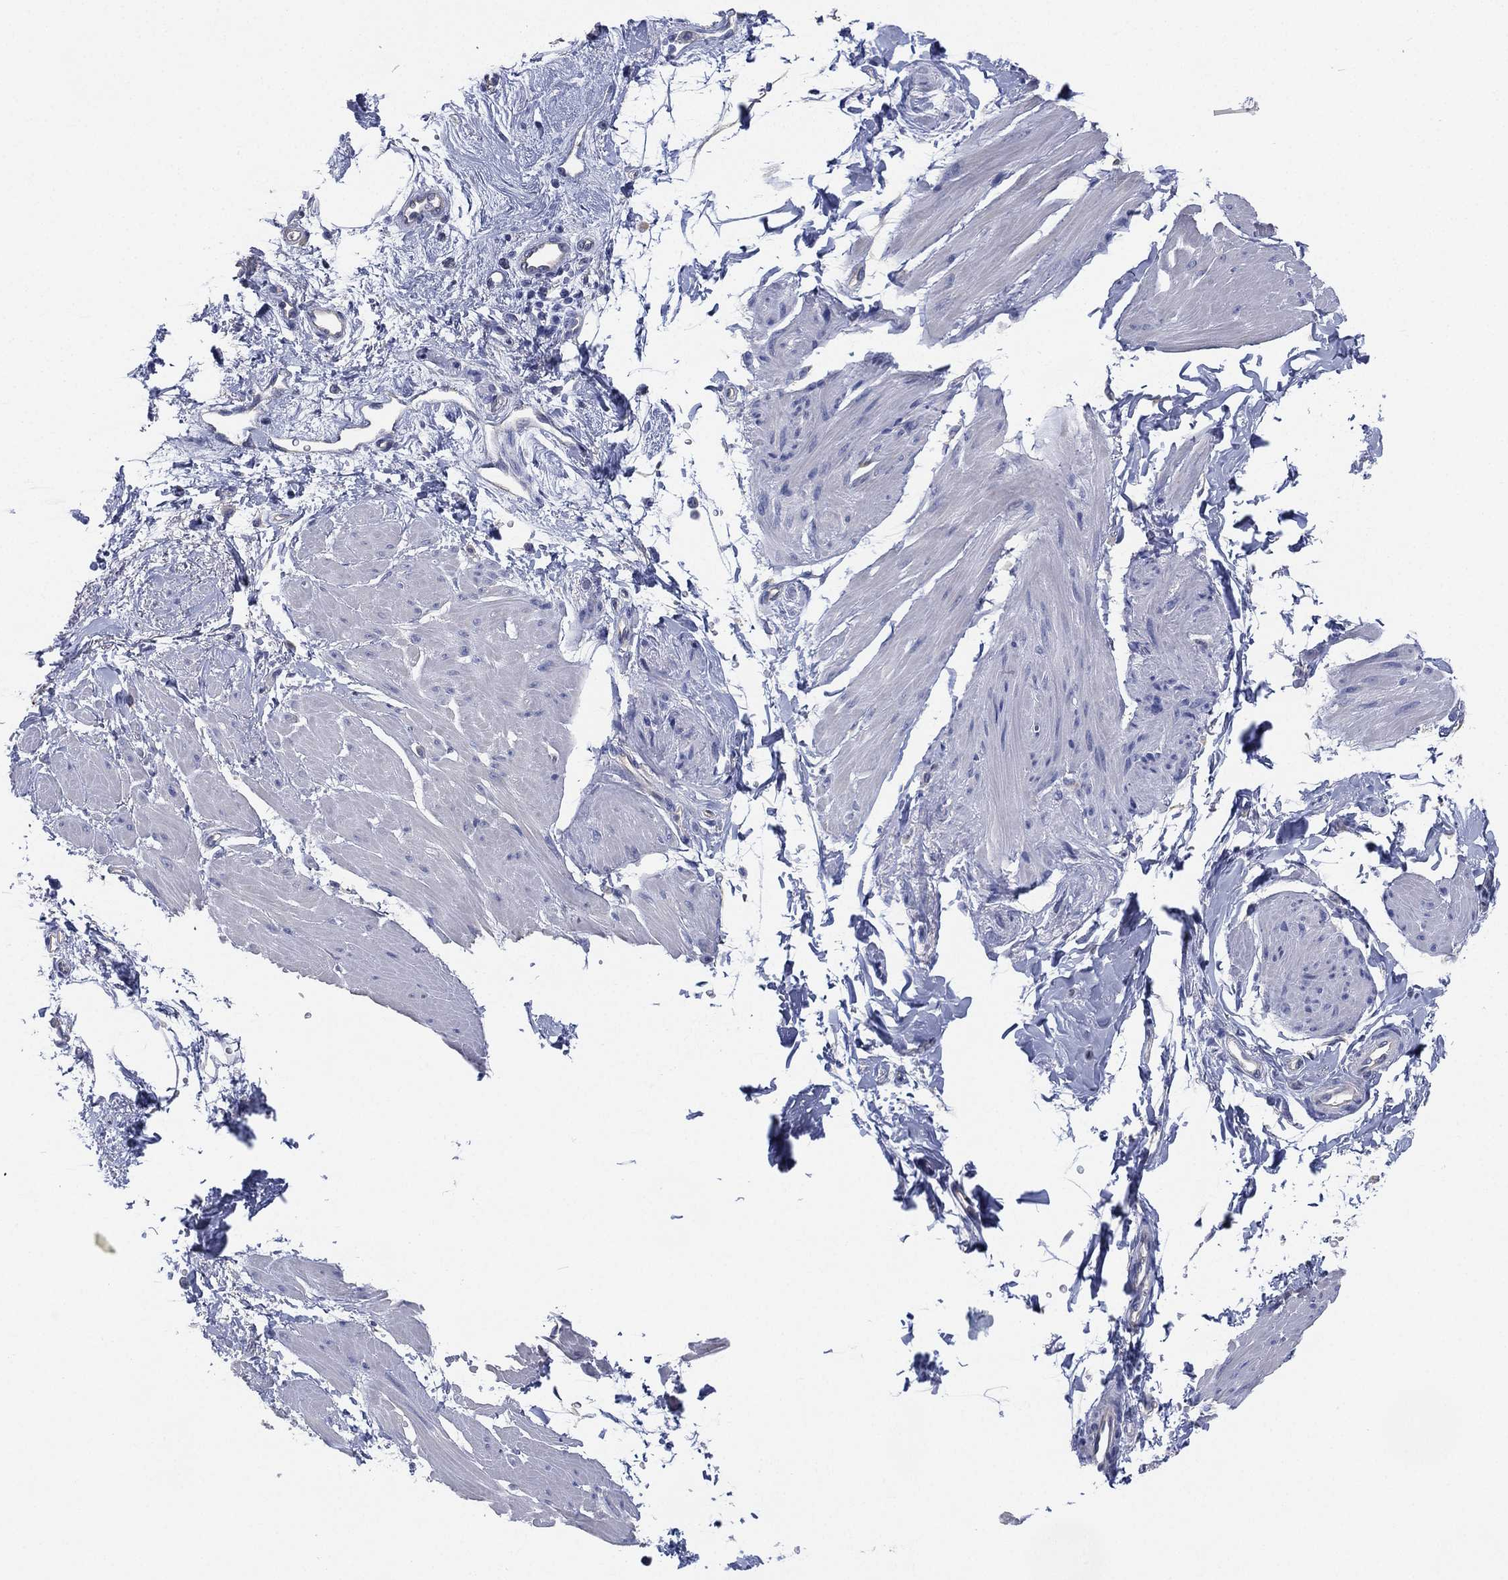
{"staining": {"intensity": "negative", "quantity": "none", "location": "none"}, "tissue": "smooth muscle", "cell_type": "Smooth muscle cells", "image_type": "normal", "snomed": [{"axis": "morphology", "description": "Normal tissue, NOS"}, {"axis": "topography", "description": "Adipose tissue"}, {"axis": "topography", "description": "Smooth muscle"}, {"axis": "topography", "description": "Peripheral nerve tissue"}], "caption": "This is a micrograph of IHC staining of benign smooth muscle, which shows no expression in smooth muscle cells.", "gene": "CCDC70", "patient": {"sex": "male", "age": 83}}